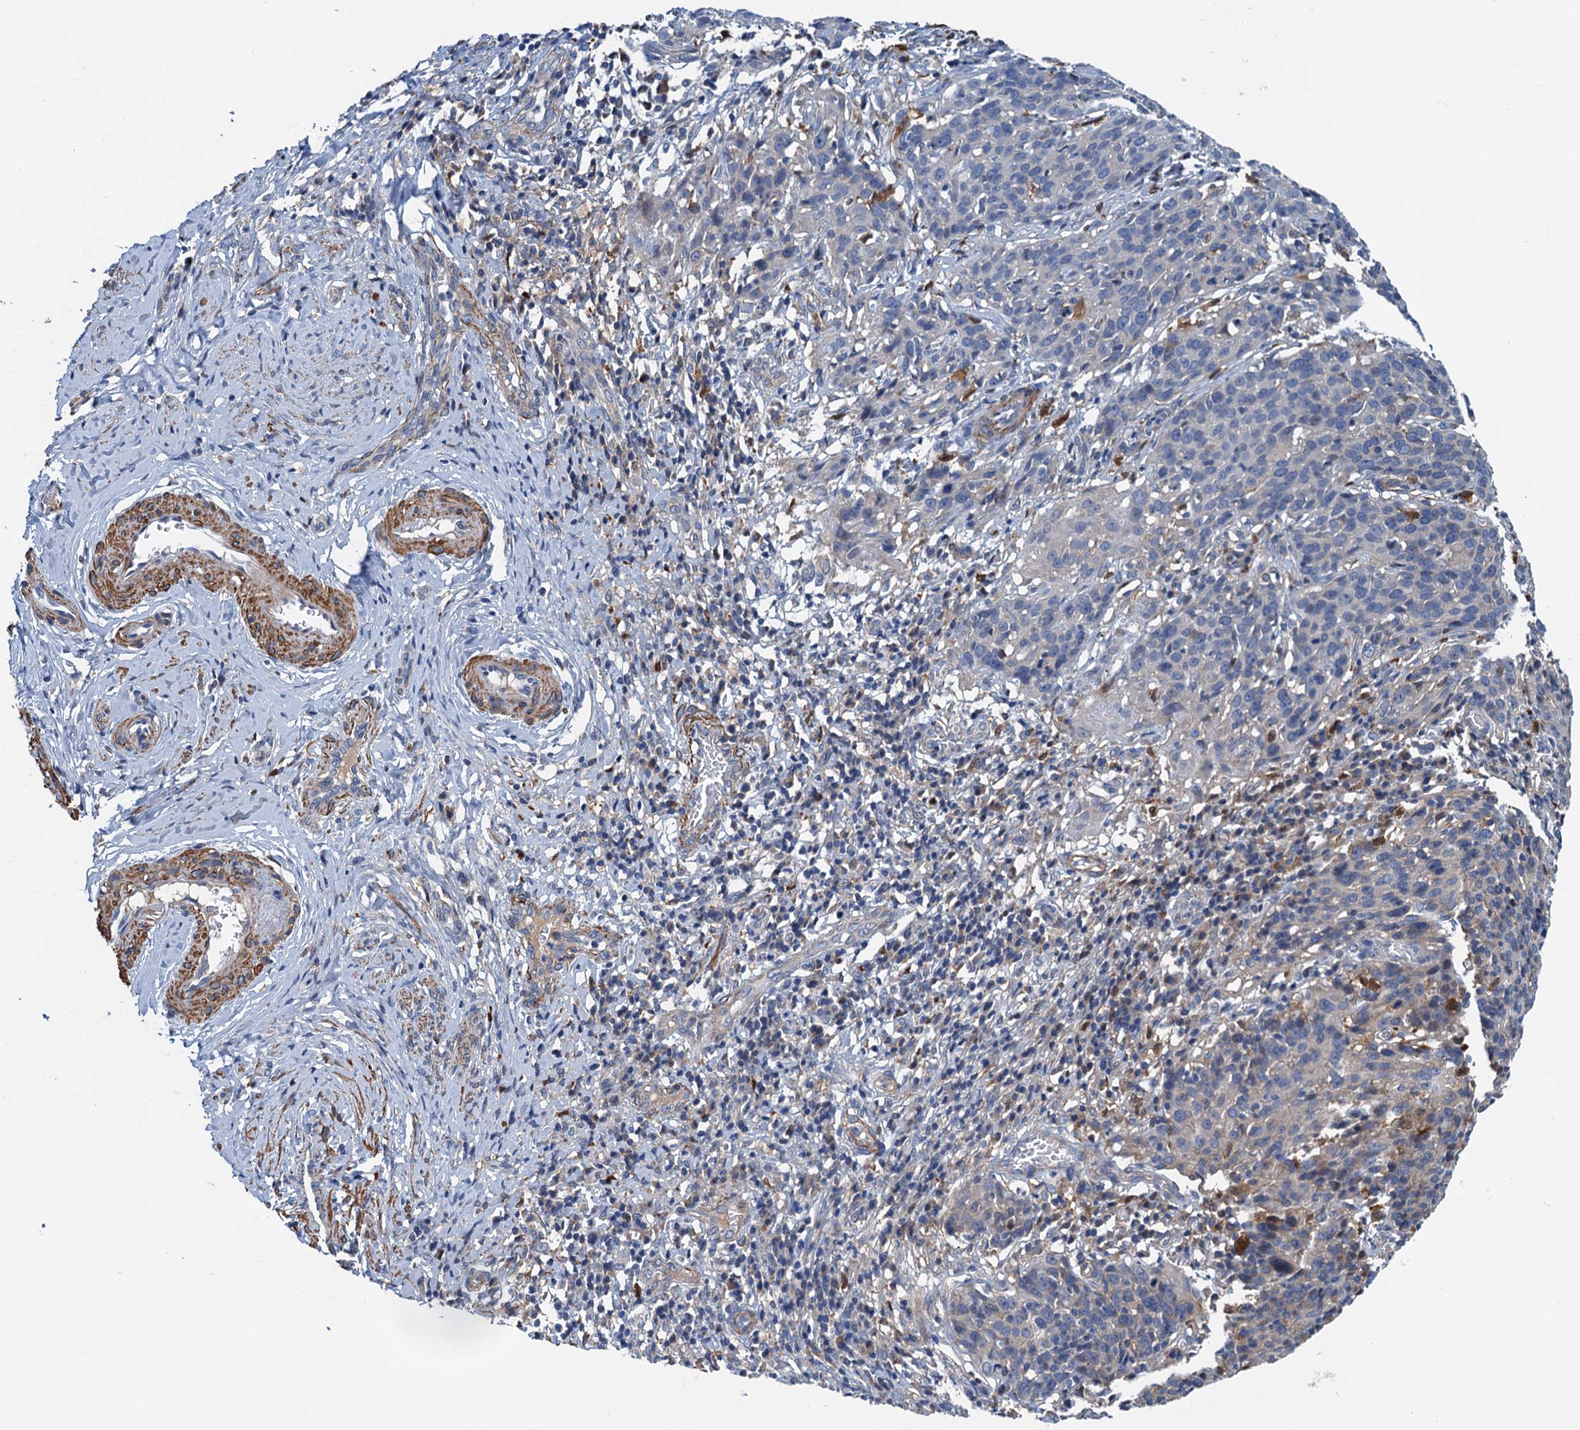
{"staining": {"intensity": "negative", "quantity": "none", "location": "none"}, "tissue": "cervical cancer", "cell_type": "Tumor cells", "image_type": "cancer", "snomed": [{"axis": "morphology", "description": "Squamous cell carcinoma, NOS"}, {"axis": "topography", "description": "Cervix"}], "caption": "Cervical cancer (squamous cell carcinoma) was stained to show a protein in brown. There is no significant positivity in tumor cells.", "gene": "CSTPP1", "patient": {"sex": "female", "age": 50}}